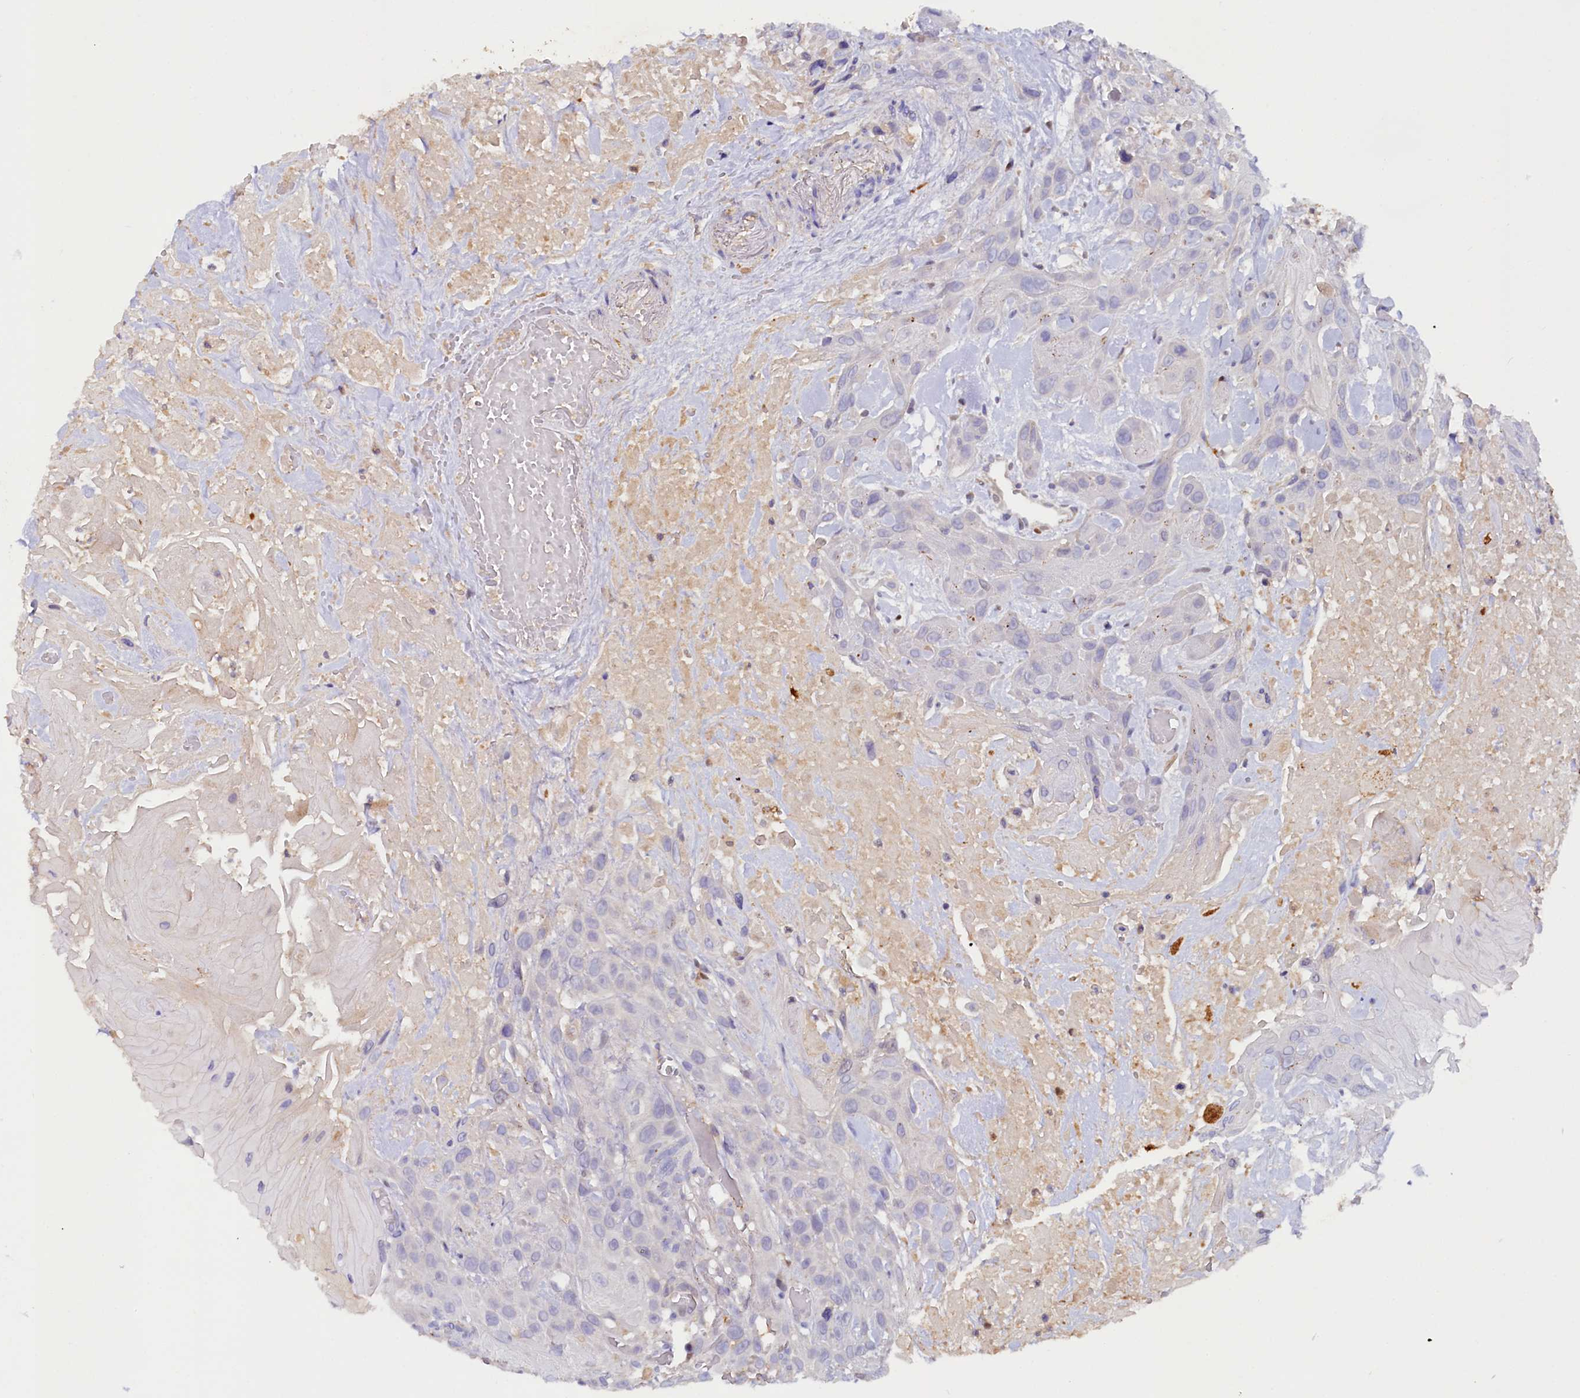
{"staining": {"intensity": "negative", "quantity": "none", "location": "none"}, "tissue": "head and neck cancer", "cell_type": "Tumor cells", "image_type": "cancer", "snomed": [{"axis": "morphology", "description": "Squamous cell carcinoma, NOS"}, {"axis": "topography", "description": "Head-Neck"}], "caption": "A photomicrograph of human squamous cell carcinoma (head and neck) is negative for staining in tumor cells.", "gene": "IL17RD", "patient": {"sex": "male", "age": 81}}